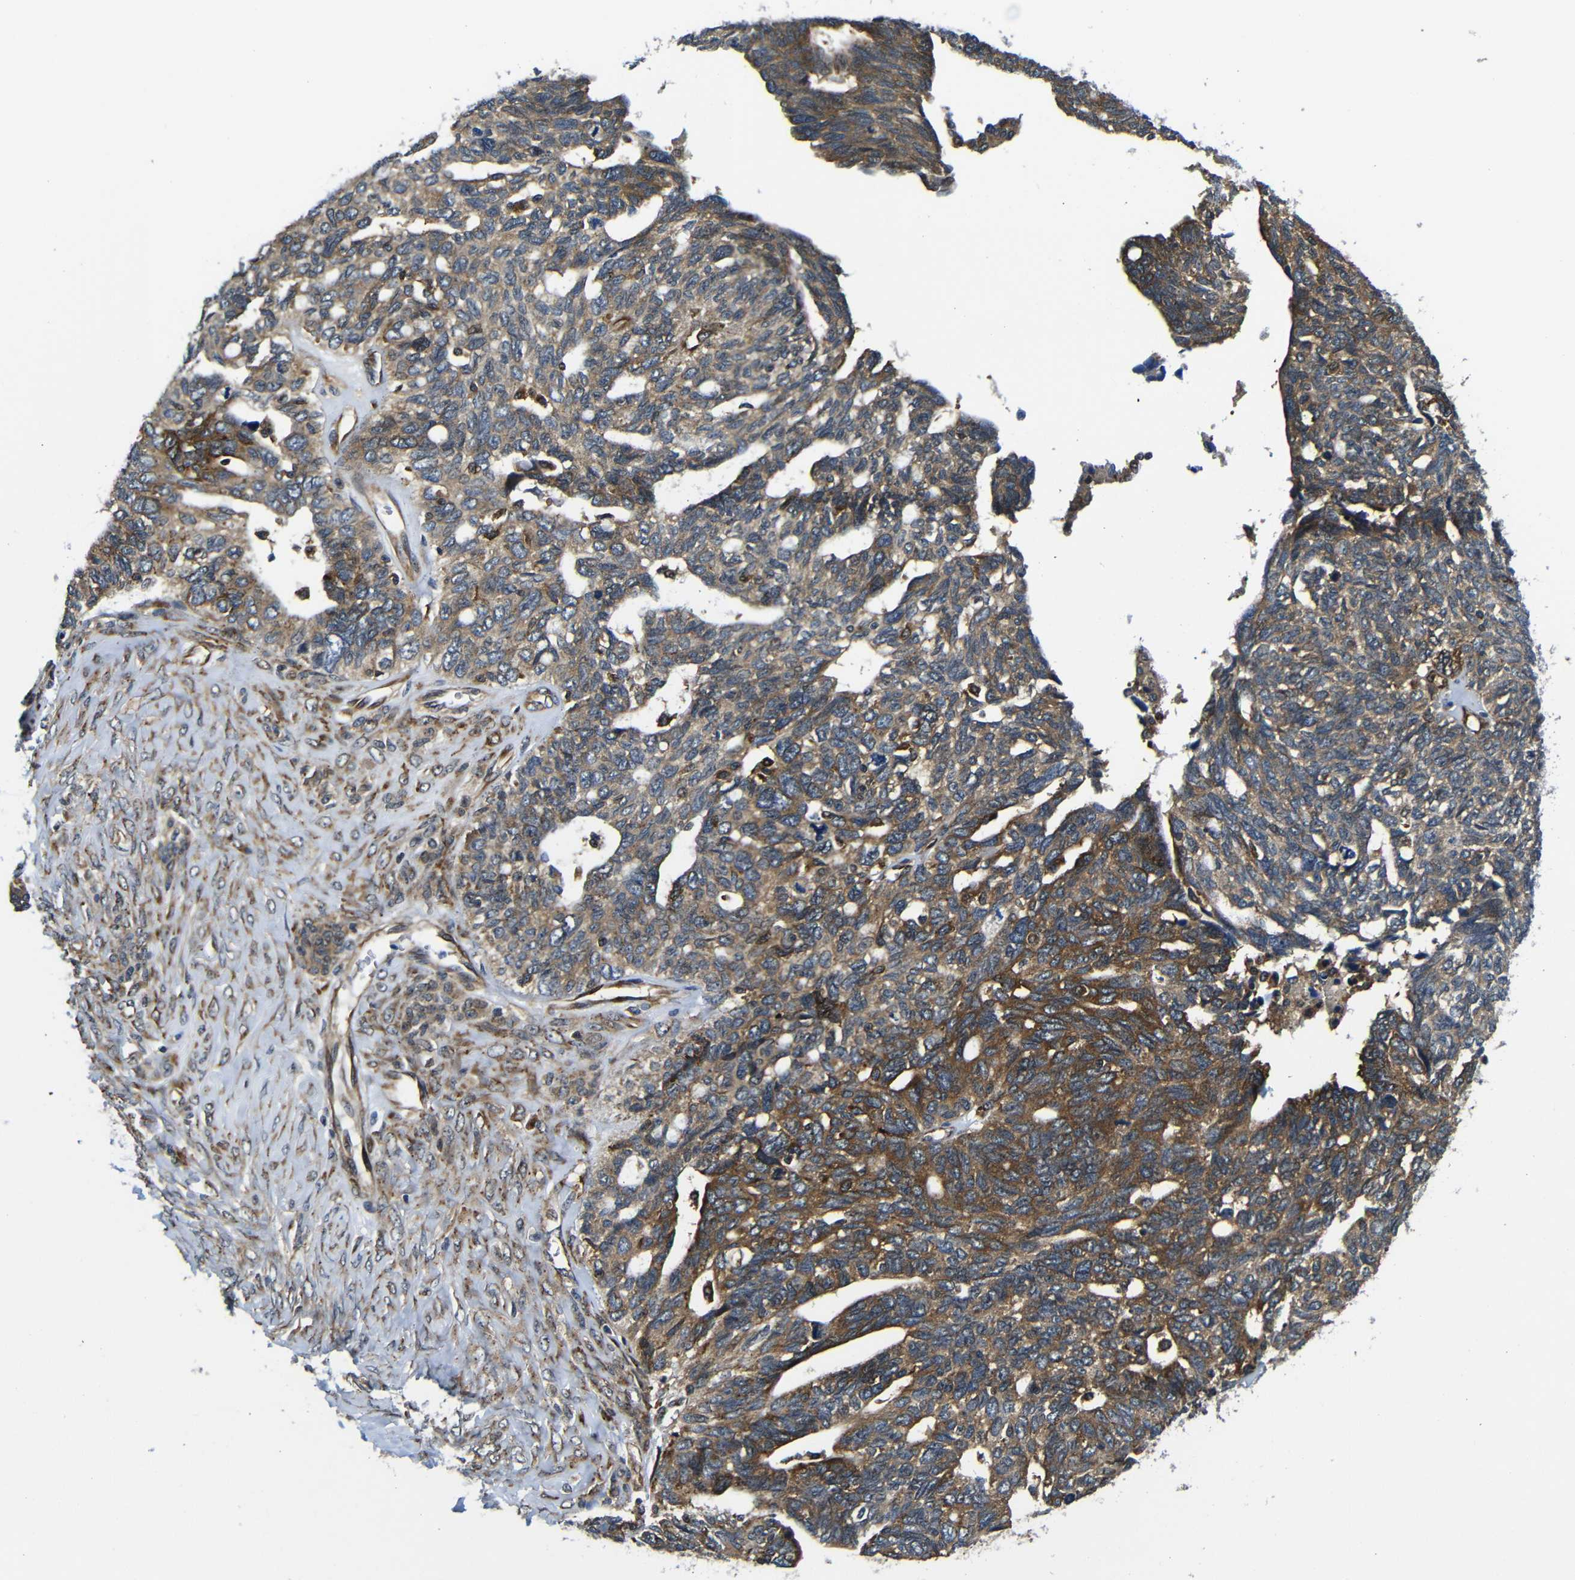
{"staining": {"intensity": "moderate", "quantity": ">75%", "location": "cytoplasmic/membranous"}, "tissue": "ovarian cancer", "cell_type": "Tumor cells", "image_type": "cancer", "snomed": [{"axis": "morphology", "description": "Cystadenocarcinoma, serous, NOS"}, {"axis": "topography", "description": "Ovary"}], "caption": "Approximately >75% of tumor cells in human ovarian cancer reveal moderate cytoplasmic/membranous protein positivity as visualized by brown immunohistochemical staining.", "gene": "ABCE1", "patient": {"sex": "female", "age": 79}}